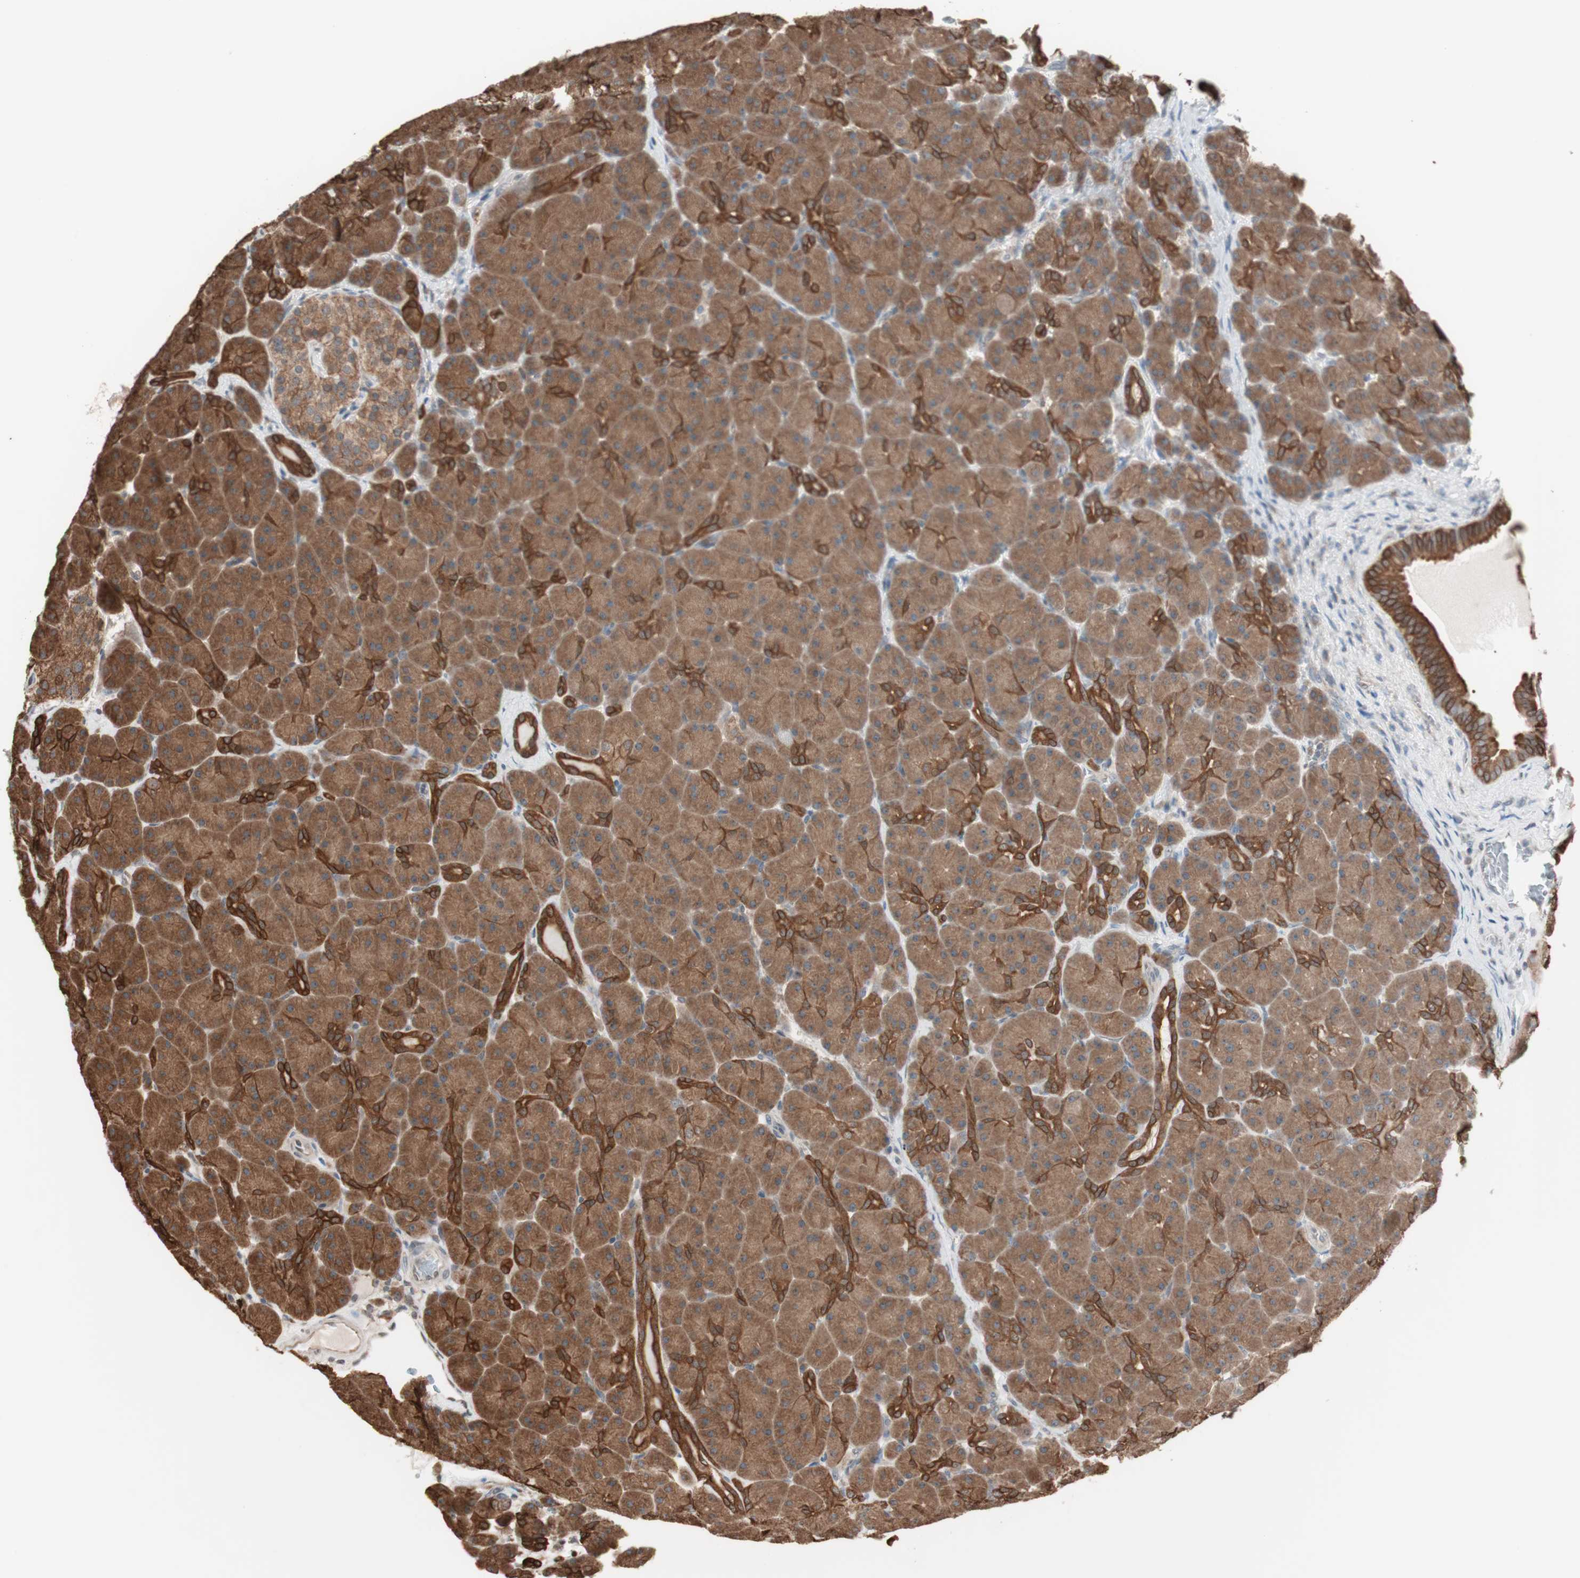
{"staining": {"intensity": "strong", "quantity": ">75%", "location": "cytoplasmic/membranous"}, "tissue": "pancreas", "cell_type": "Exocrine glandular cells", "image_type": "normal", "snomed": [{"axis": "morphology", "description": "Normal tissue, NOS"}, {"axis": "topography", "description": "Pancreas"}], "caption": "Exocrine glandular cells show high levels of strong cytoplasmic/membranous positivity in approximately >75% of cells in normal pancreas.", "gene": "FBXO5", "patient": {"sex": "male", "age": 66}}